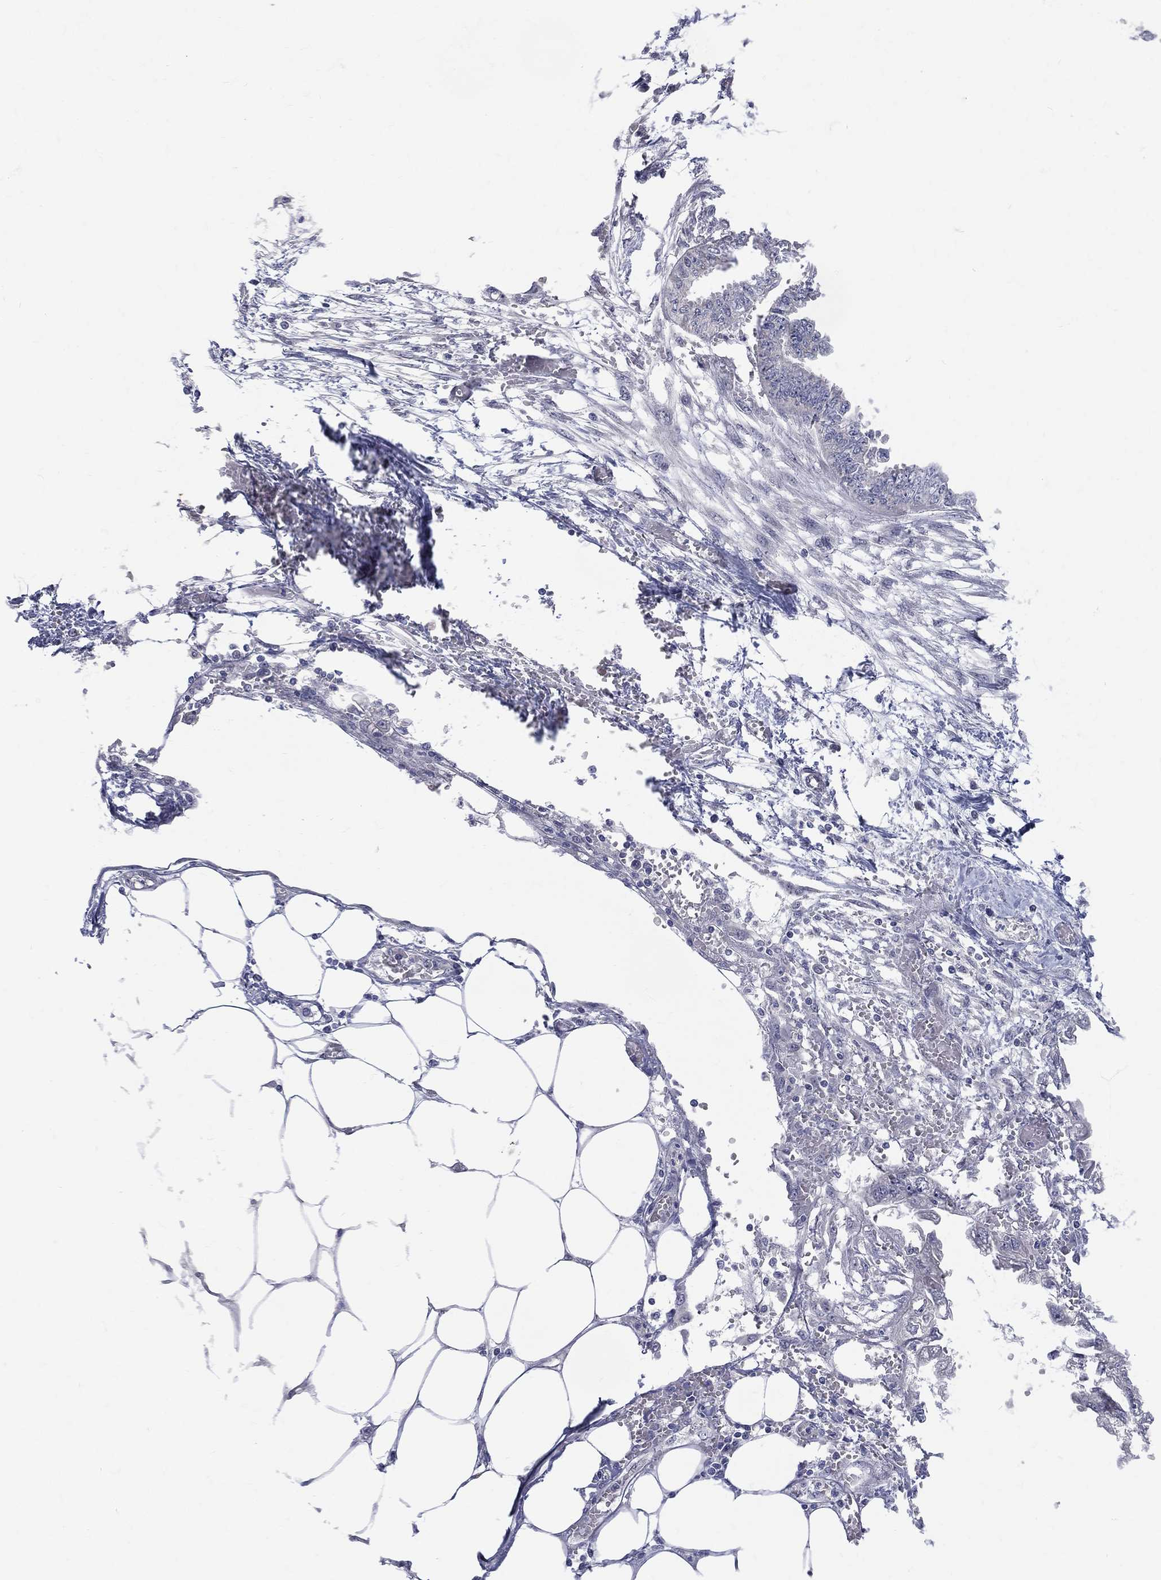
{"staining": {"intensity": "negative", "quantity": "none", "location": "none"}, "tissue": "endometrial cancer", "cell_type": "Tumor cells", "image_type": "cancer", "snomed": [{"axis": "morphology", "description": "Adenocarcinoma, NOS"}, {"axis": "morphology", "description": "Adenocarcinoma, metastatic, NOS"}, {"axis": "topography", "description": "Adipose tissue"}, {"axis": "topography", "description": "Endometrium"}], "caption": "The immunohistochemistry photomicrograph has no significant staining in tumor cells of endometrial cancer tissue.", "gene": "DLG4", "patient": {"sex": "female", "age": 67}}